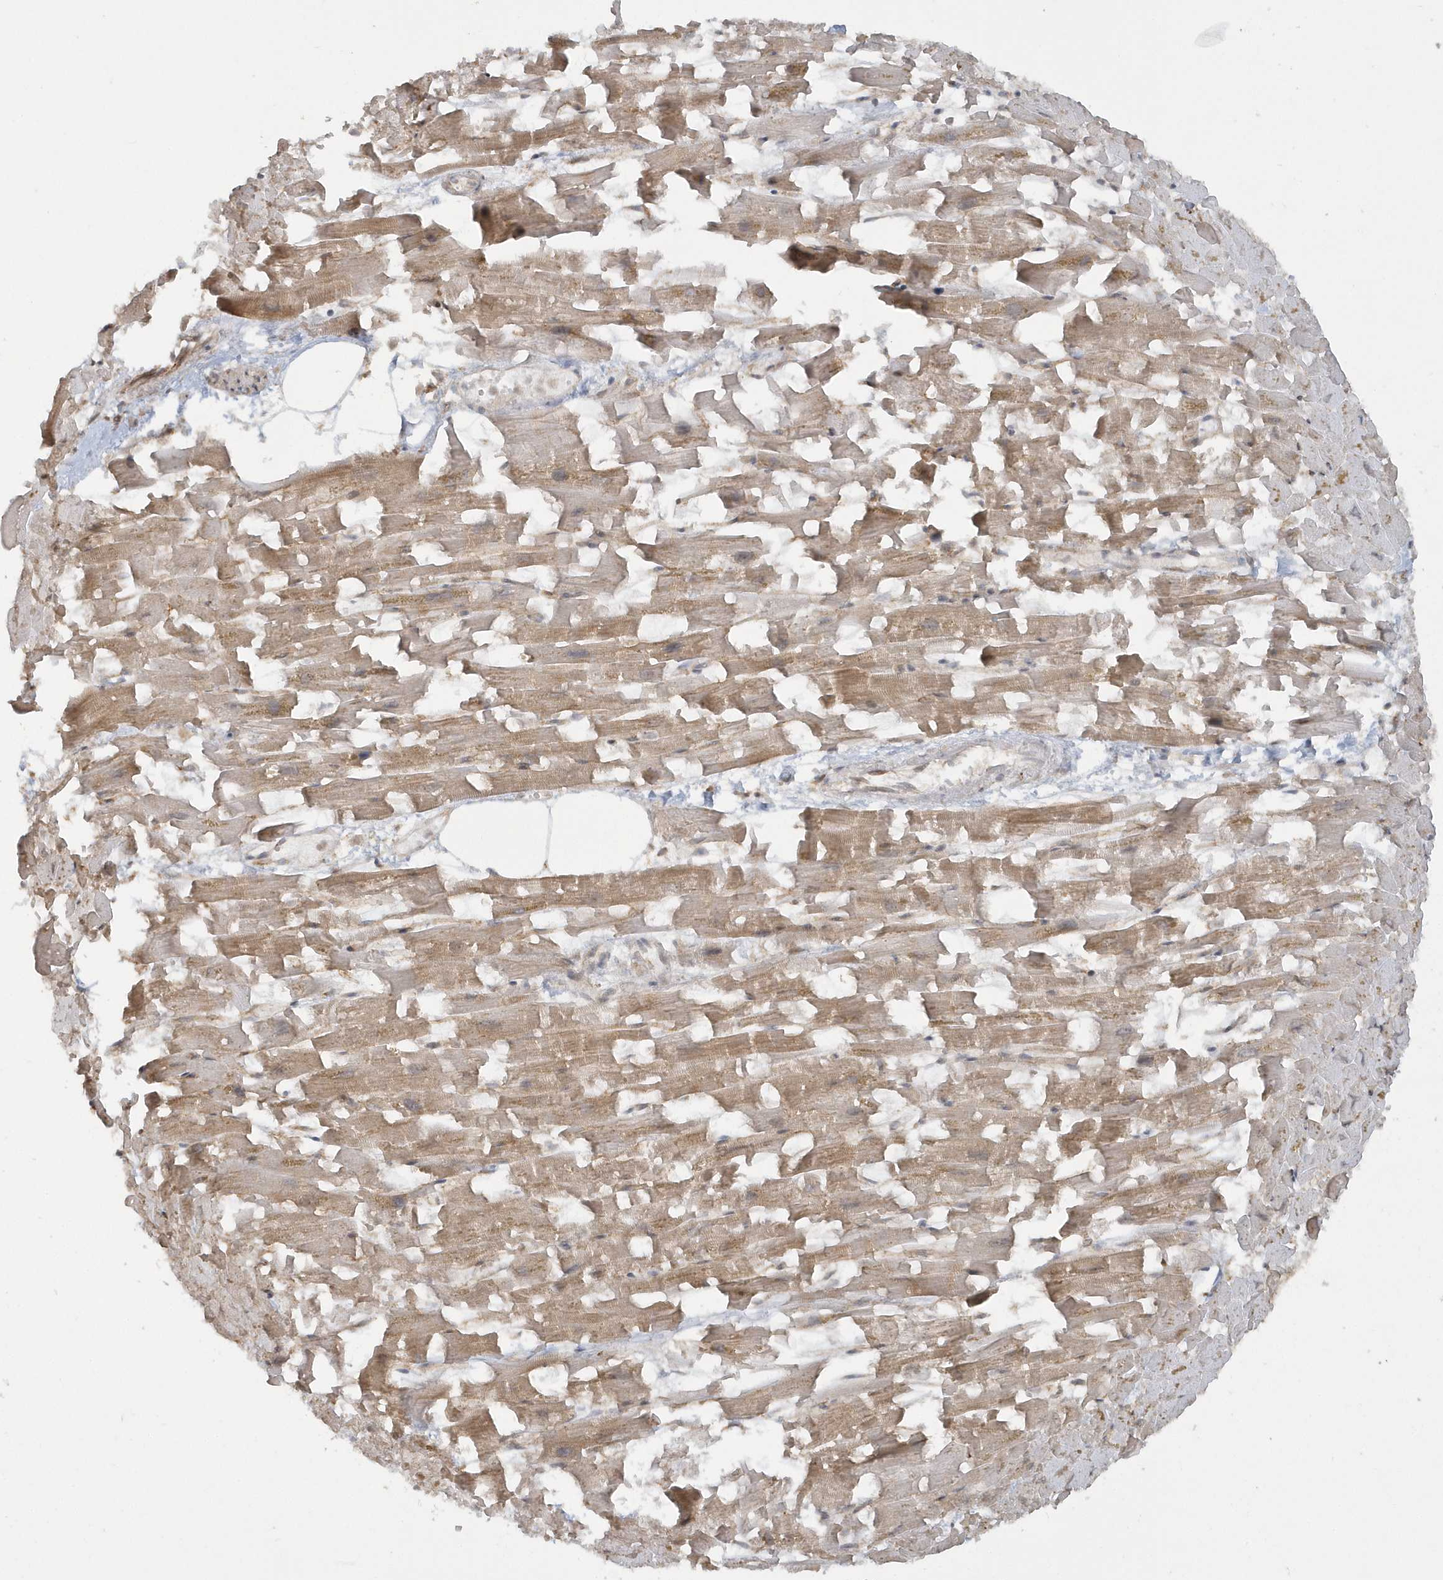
{"staining": {"intensity": "moderate", "quantity": ">75%", "location": "cytoplasmic/membranous"}, "tissue": "heart muscle", "cell_type": "Cardiomyocytes", "image_type": "normal", "snomed": [{"axis": "morphology", "description": "Normal tissue, NOS"}, {"axis": "topography", "description": "Heart"}], "caption": "IHC photomicrograph of unremarkable heart muscle: human heart muscle stained using immunohistochemistry (IHC) demonstrates medium levels of moderate protein expression localized specifically in the cytoplasmic/membranous of cardiomyocytes, appearing as a cytoplasmic/membranous brown color.", "gene": "STIM2", "patient": {"sex": "female", "age": 64}}